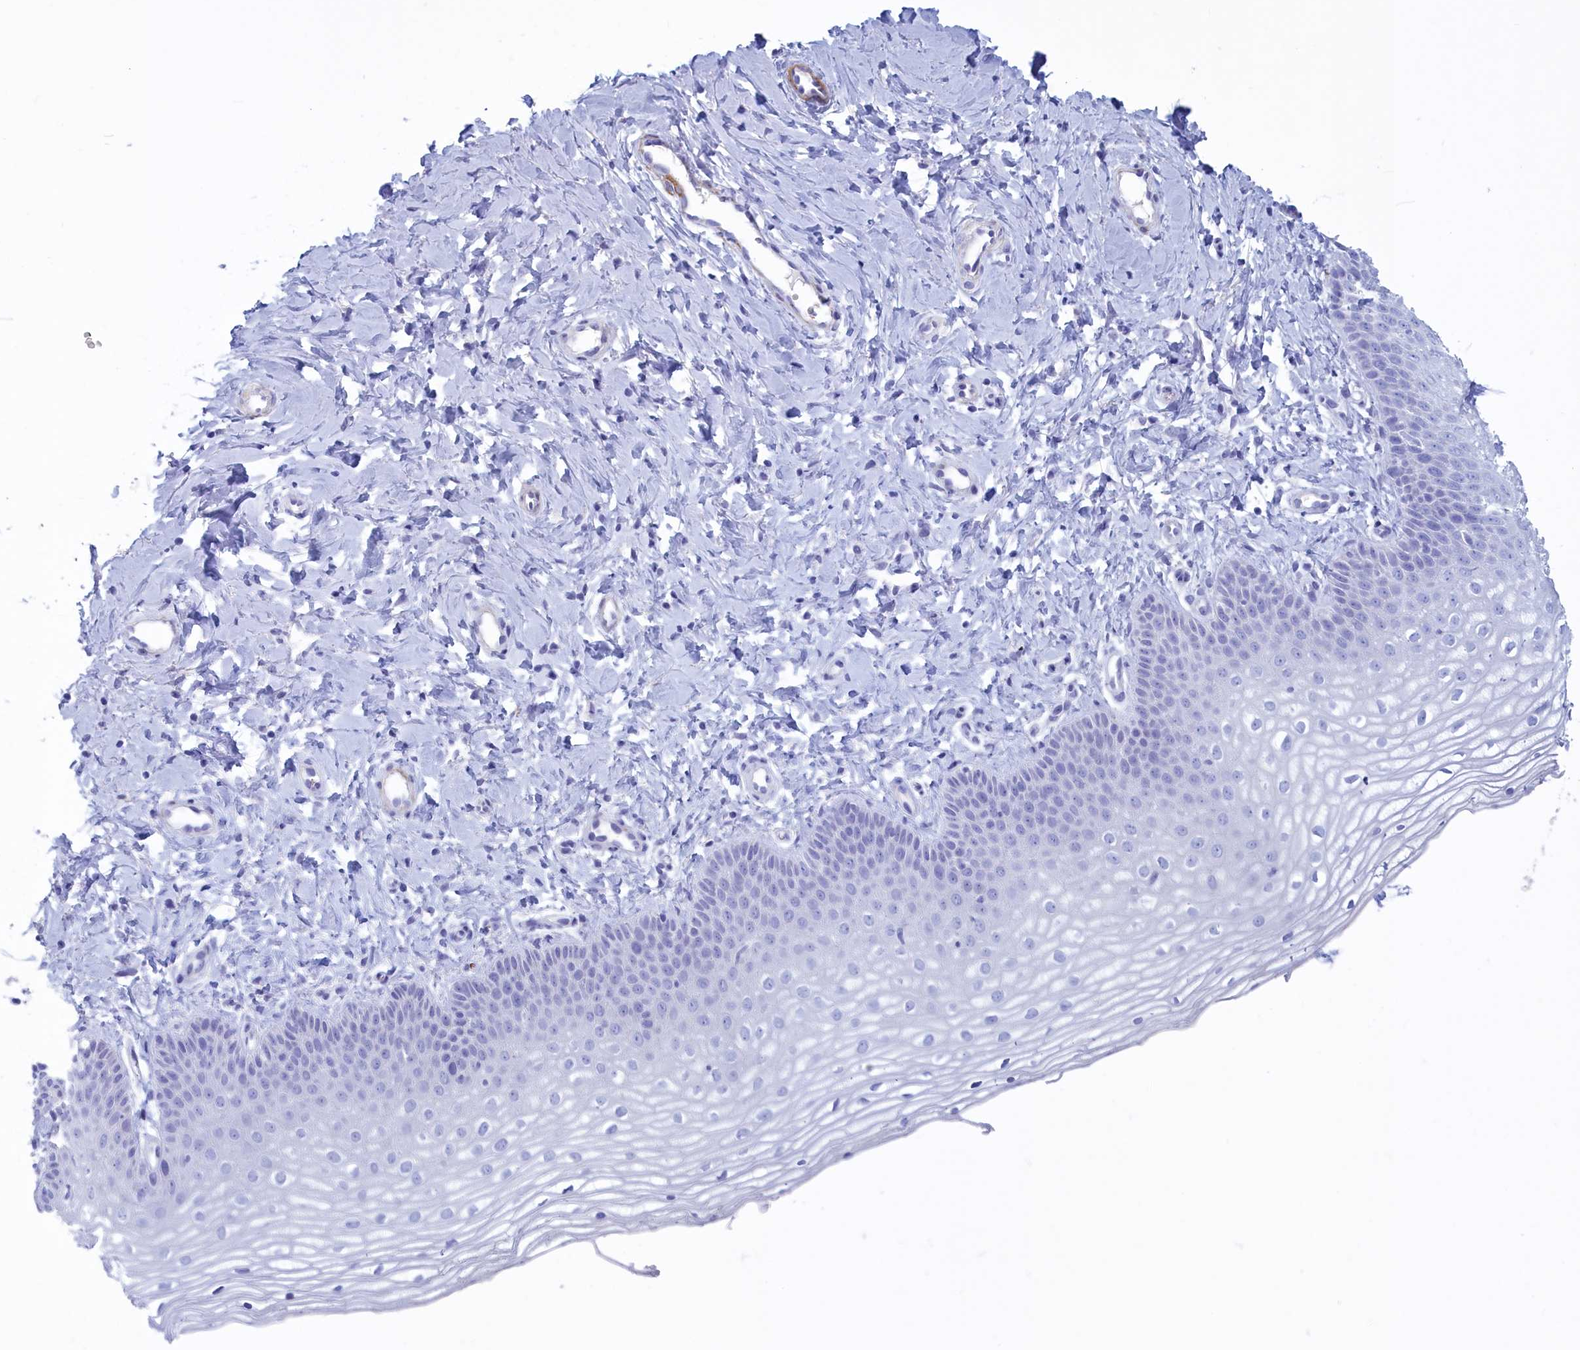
{"staining": {"intensity": "negative", "quantity": "none", "location": "none"}, "tissue": "vagina", "cell_type": "Squamous epithelial cells", "image_type": "normal", "snomed": [{"axis": "morphology", "description": "Normal tissue, NOS"}, {"axis": "topography", "description": "Vagina"}], "caption": "This is an IHC histopathology image of unremarkable human vagina. There is no staining in squamous epithelial cells.", "gene": "GAPDHS", "patient": {"sex": "female", "age": 68}}